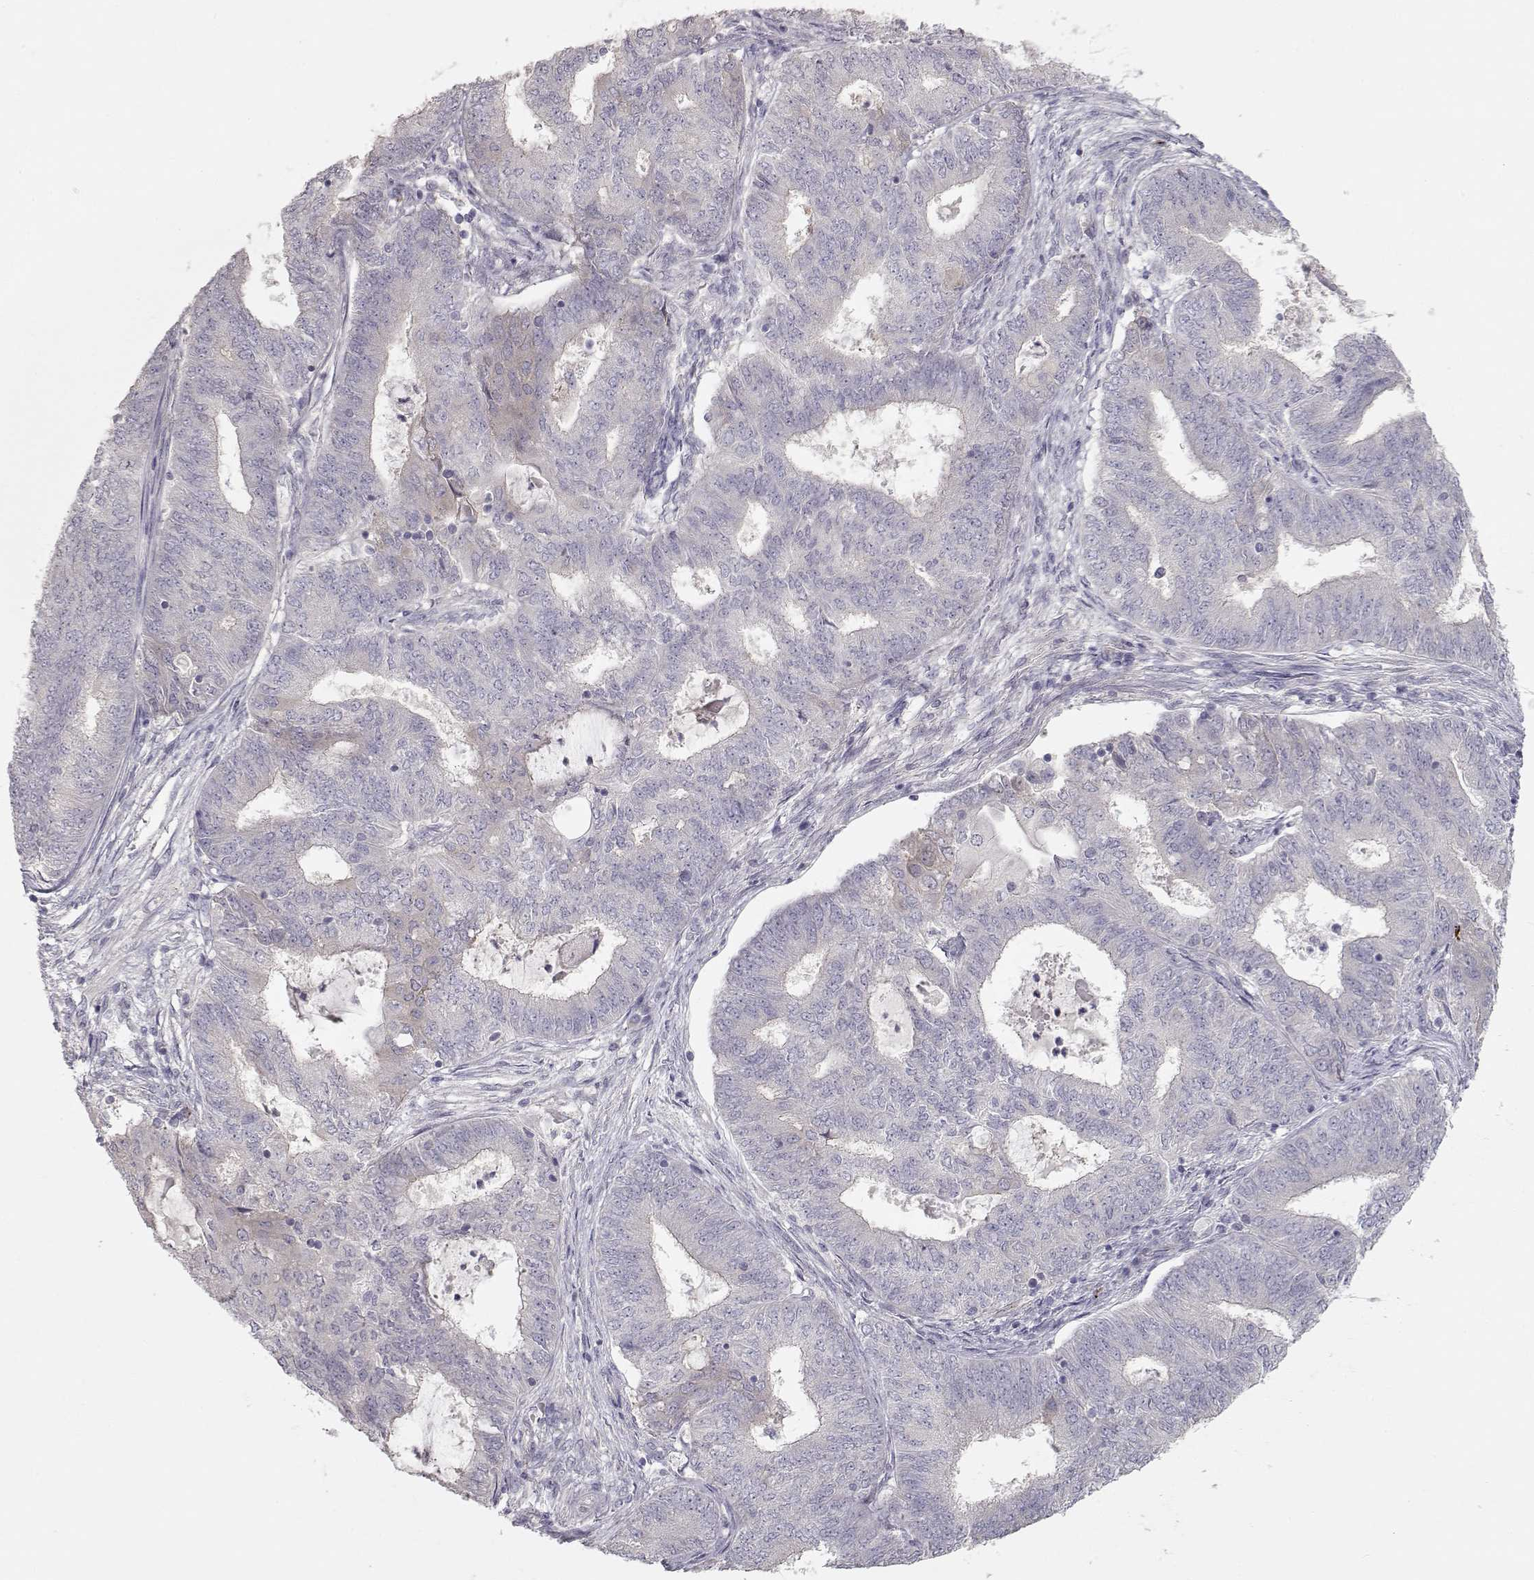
{"staining": {"intensity": "negative", "quantity": "none", "location": "none"}, "tissue": "endometrial cancer", "cell_type": "Tumor cells", "image_type": "cancer", "snomed": [{"axis": "morphology", "description": "Adenocarcinoma, NOS"}, {"axis": "topography", "description": "Endometrium"}], "caption": "Adenocarcinoma (endometrial) was stained to show a protein in brown. There is no significant staining in tumor cells.", "gene": "ARHGAP8", "patient": {"sex": "female", "age": 62}}